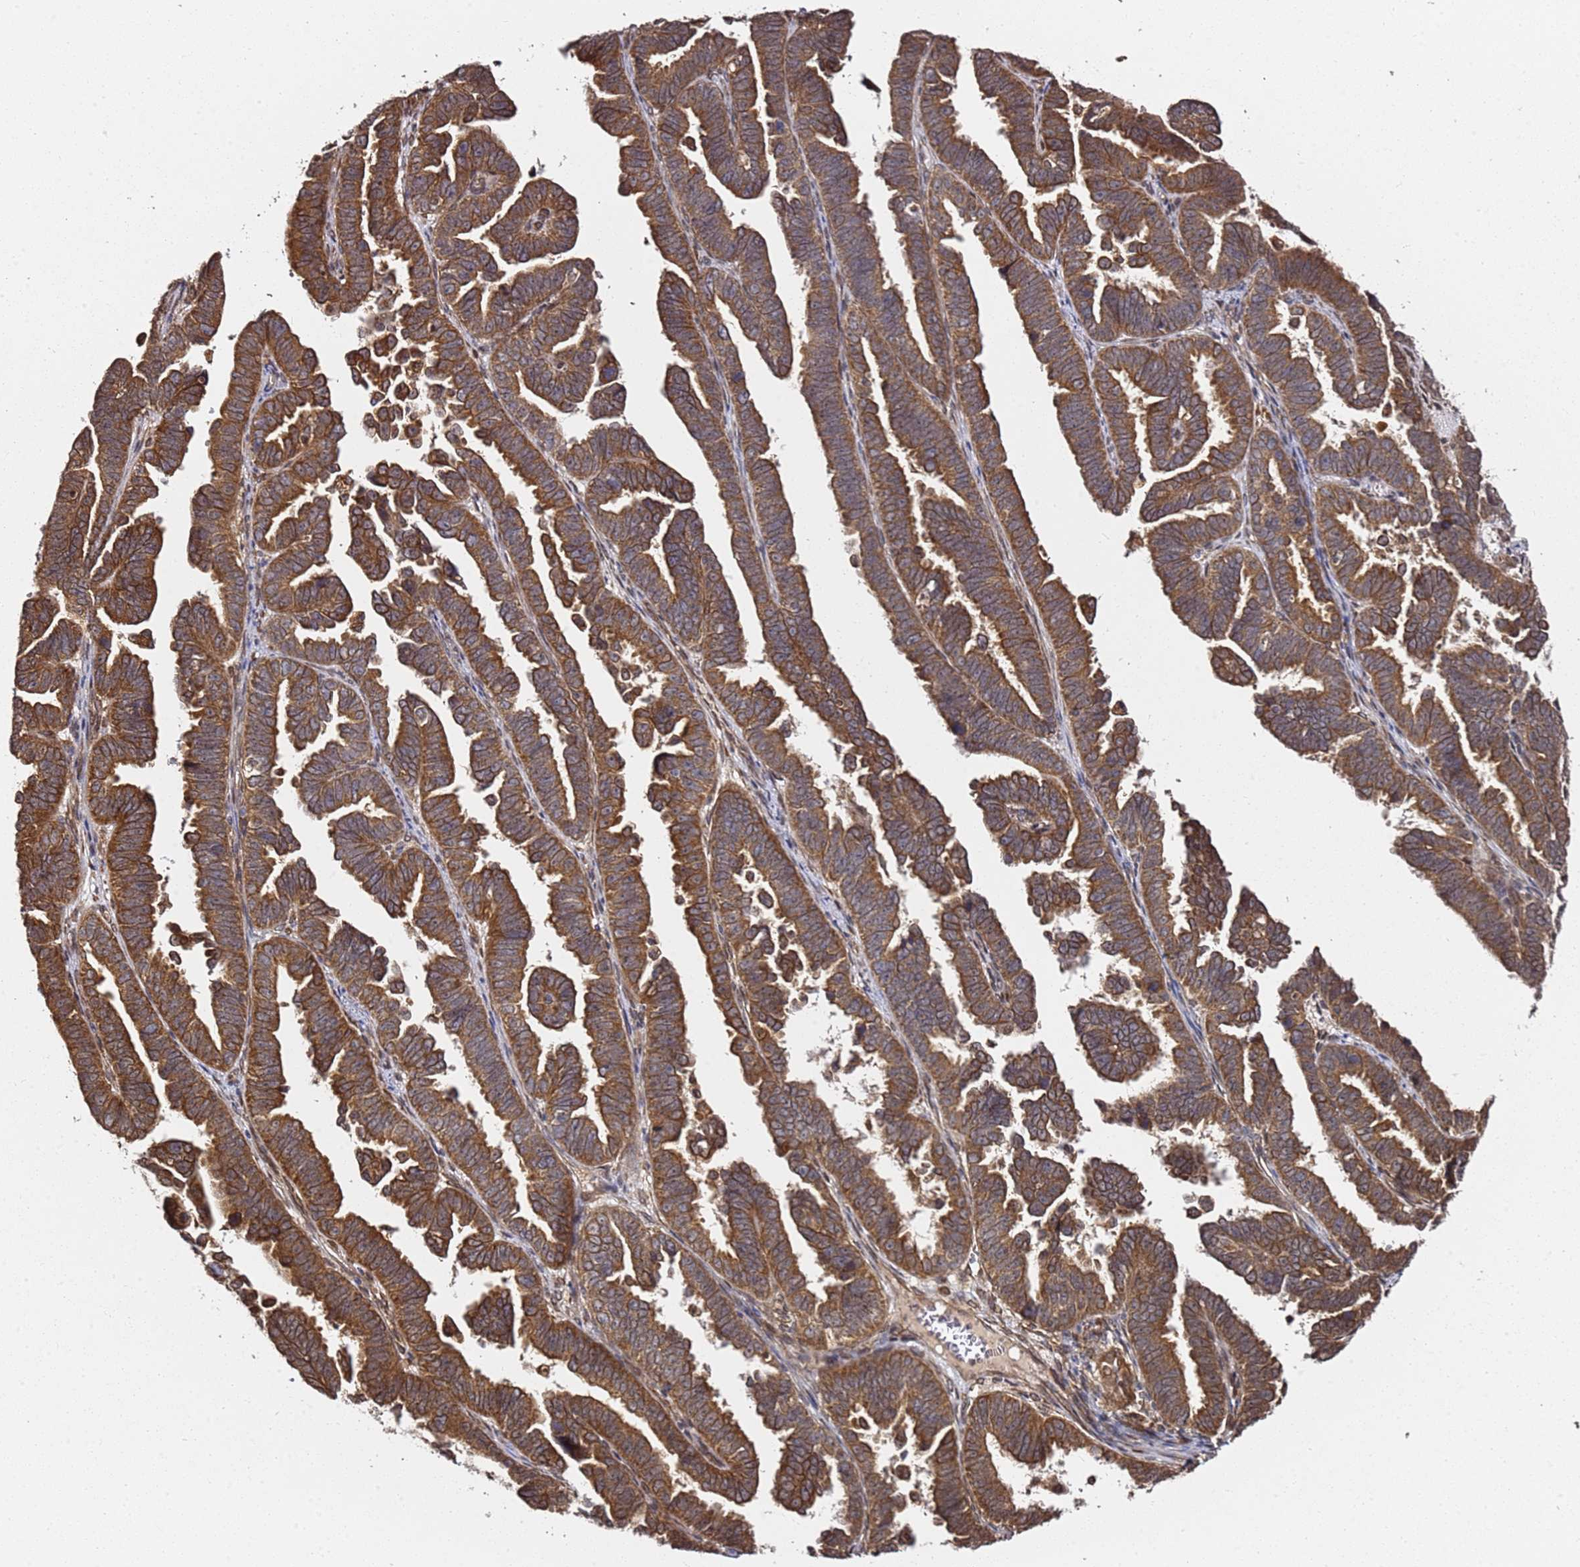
{"staining": {"intensity": "strong", "quantity": ">75%", "location": "cytoplasmic/membranous"}, "tissue": "endometrial cancer", "cell_type": "Tumor cells", "image_type": "cancer", "snomed": [{"axis": "morphology", "description": "Adenocarcinoma, NOS"}, {"axis": "topography", "description": "Endometrium"}], "caption": "There is high levels of strong cytoplasmic/membranous positivity in tumor cells of endometrial cancer, as demonstrated by immunohistochemical staining (brown color).", "gene": "PRKAB2", "patient": {"sex": "female", "age": 75}}